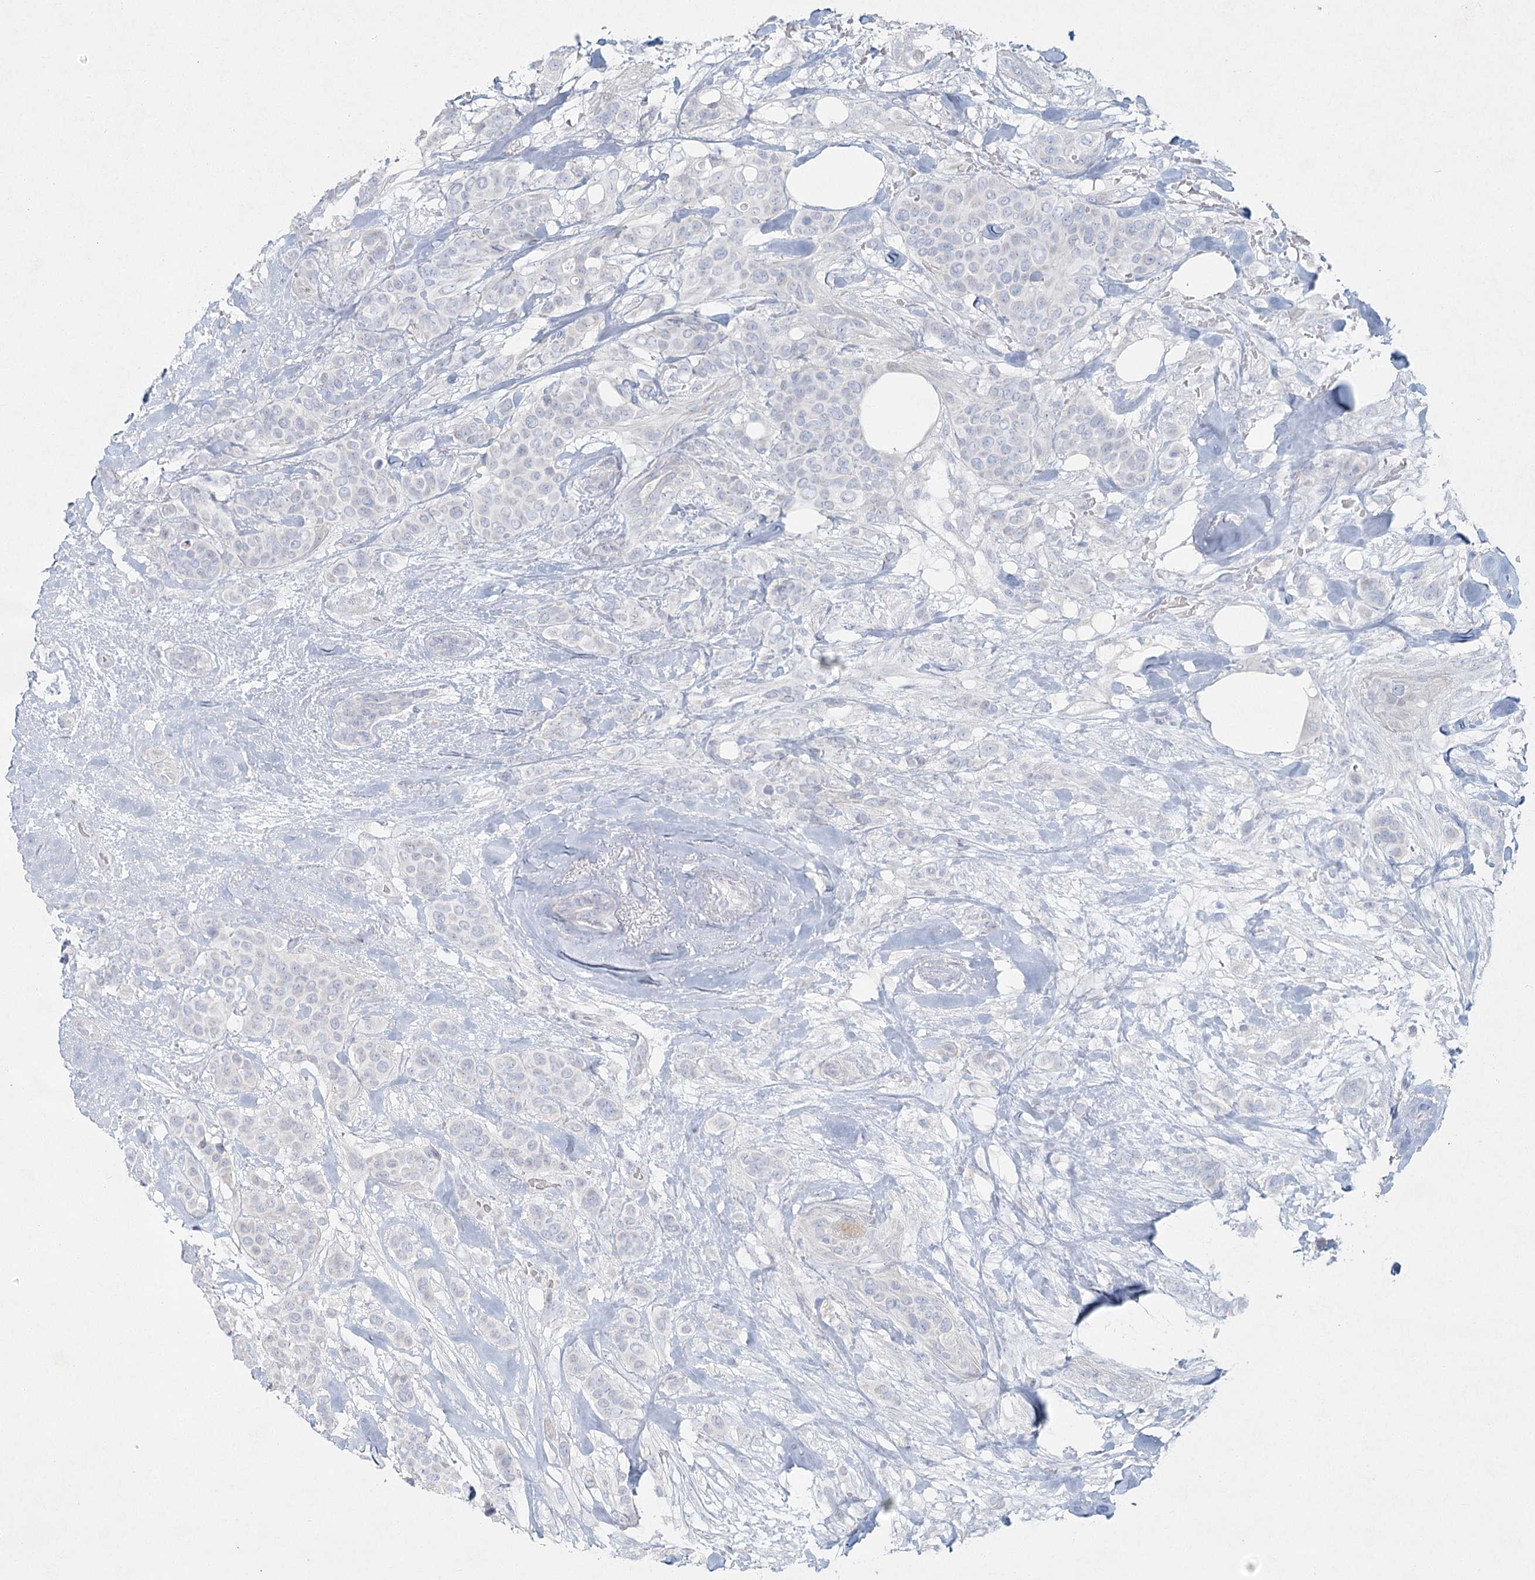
{"staining": {"intensity": "negative", "quantity": "none", "location": "none"}, "tissue": "breast cancer", "cell_type": "Tumor cells", "image_type": "cancer", "snomed": [{"axis": "morphology", "description": "Lobular carcinoma"}, {"axis": "topography", "description": "Breast"}], "caption": "The photomicrograph exhibits no significant positivity in tumor cells of breast cancer (lobular carcinoma). Nuclei are stained in blue.", "gene": "LRP2BP", "patient": {"sex": "female", "age": 51}}